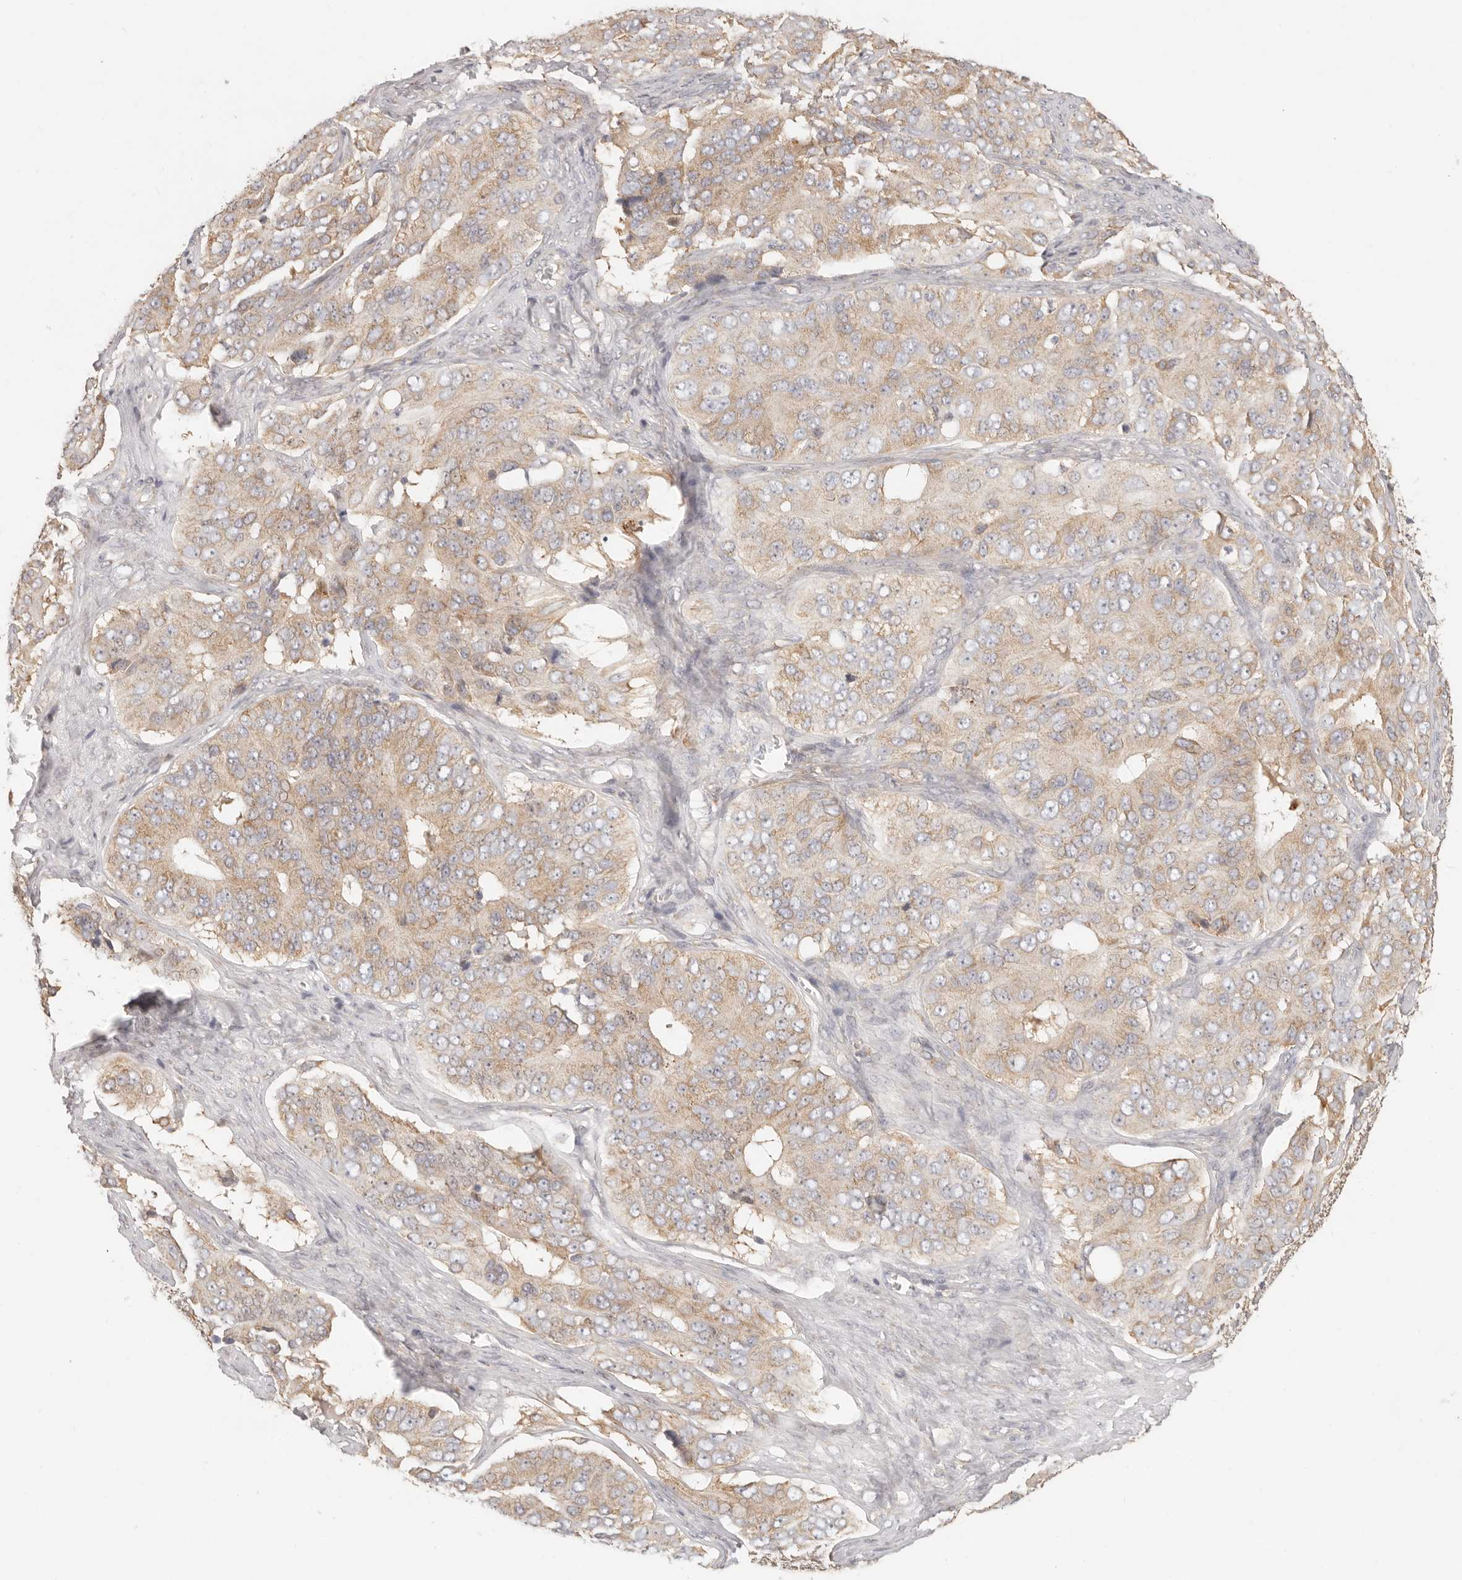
{"staining": {"intensity": "moderate", "quantity": "25%-75%", "location": "cytoplasmic/membranous"}, "tissue": "ovarian cancer", "cell_type": "Tumor cells", "image_type": "cancer", "snomed": [{"axis": "morphology", "description": "Carcinoma, endometroid"}, {"axis": "topography", "description": "Ovary"}], "caption": "About 25%-75% of tumor cells in human ovarian cancer (endometroid carcinoma) exhibit moderate cytoplasmic/membranous protein staining as visualized by brown immunohistochemical staining.", "gene": "PABPC4", "patient": {"sex": "female", "age": 51}}